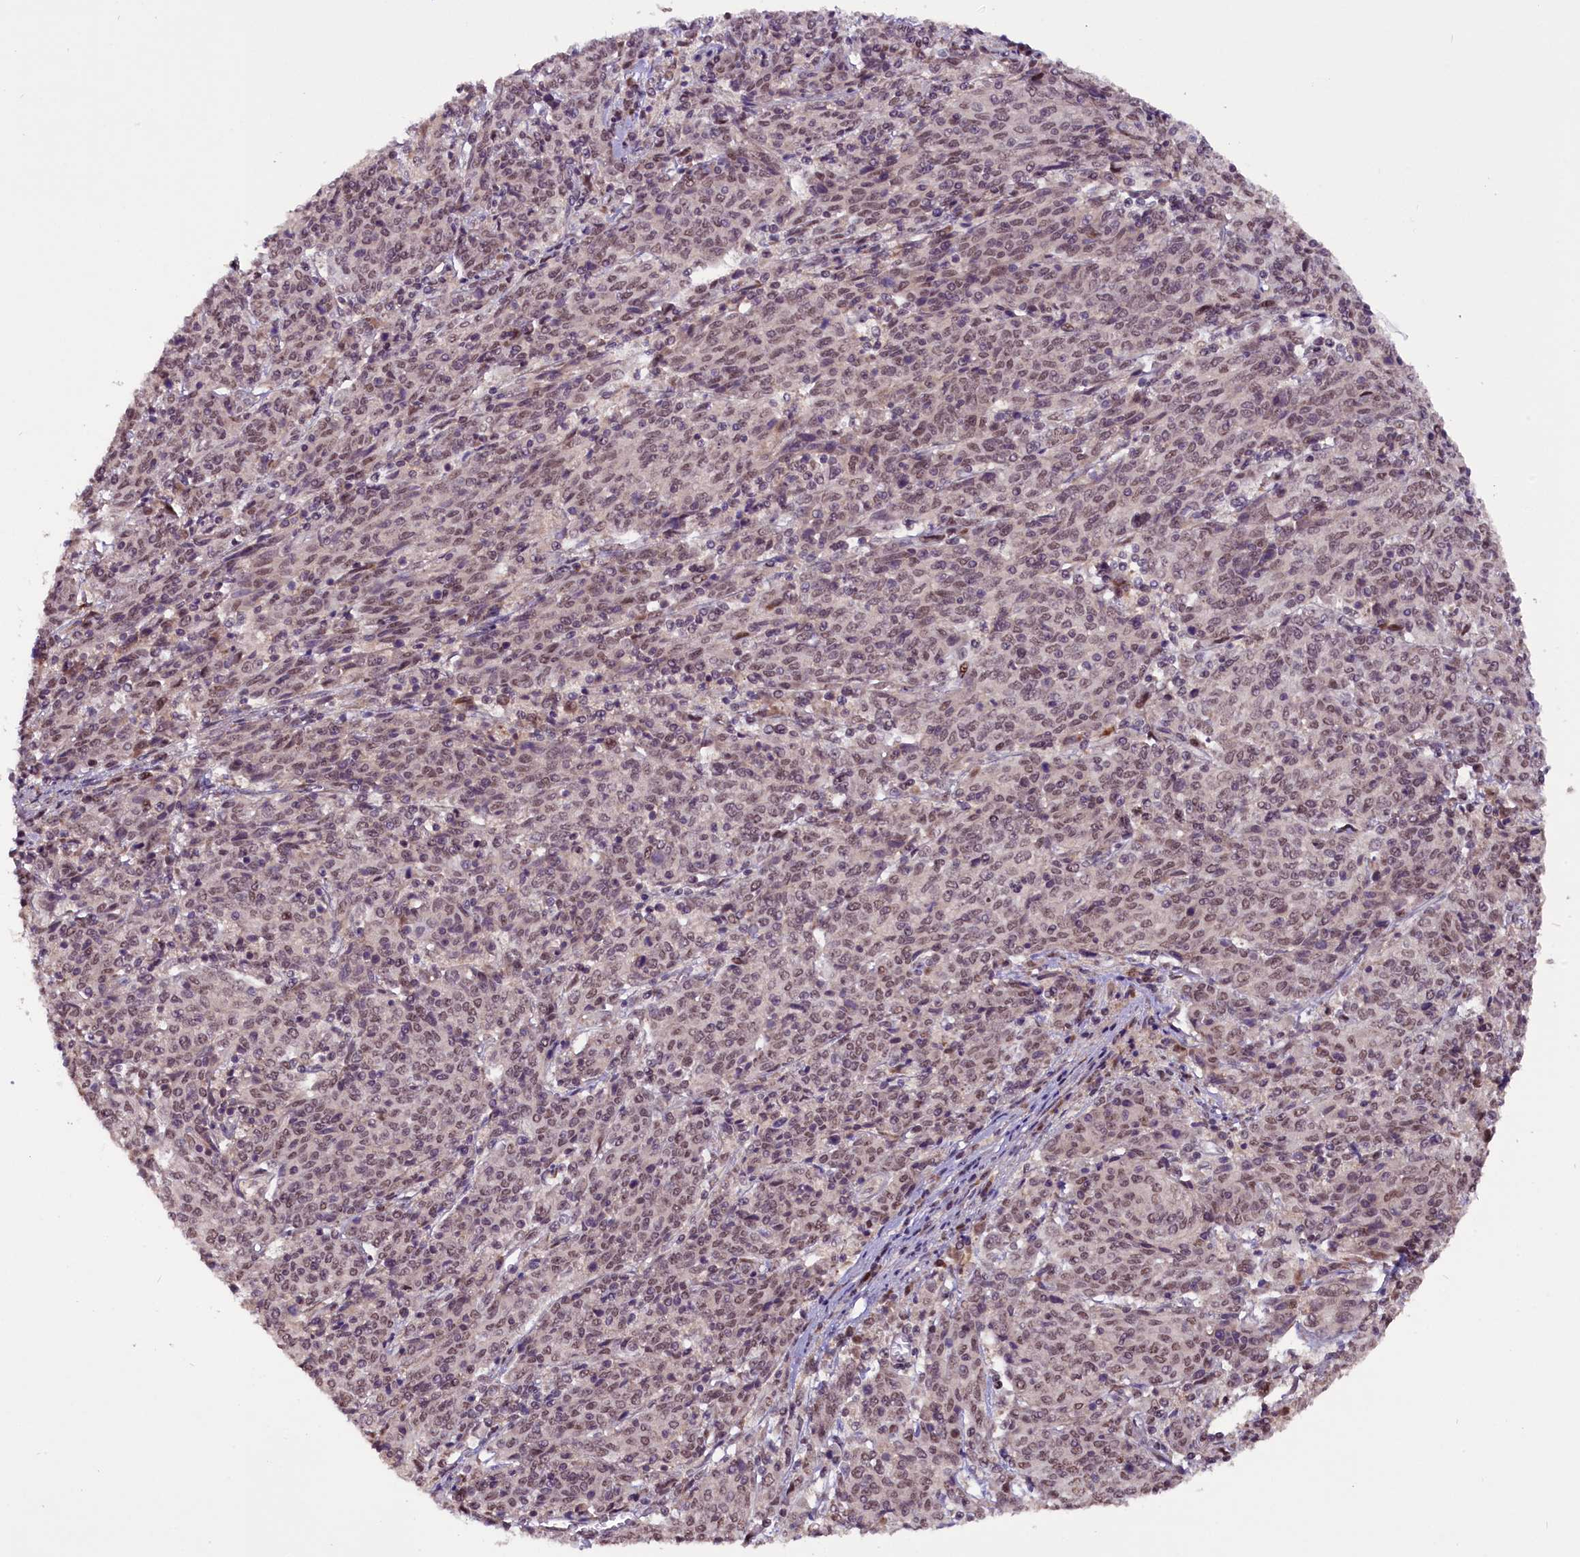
{"staining": {"intensity": "moderate", "quantity": ">75%", "location": "nuclear"}, "tissue": "cervical cancer", "cell_type": "Tumor cells", "image_type": "cancer", "snomed": [{"axis": "morphology", "description": "Squamous cell carcinoma, NOS"}, {"axis": "topography", "description": "Cervix"}], "caption": "This image demonstrates cervical cancer stained with immunohistochemistry to label a protein in brown. The nuclear of tumor cells show moderate positivity for the protein. Nuclei are counter-stained blue.", "gene": "RPUSD2", "patient": {"sex": "female", "age": 67}}